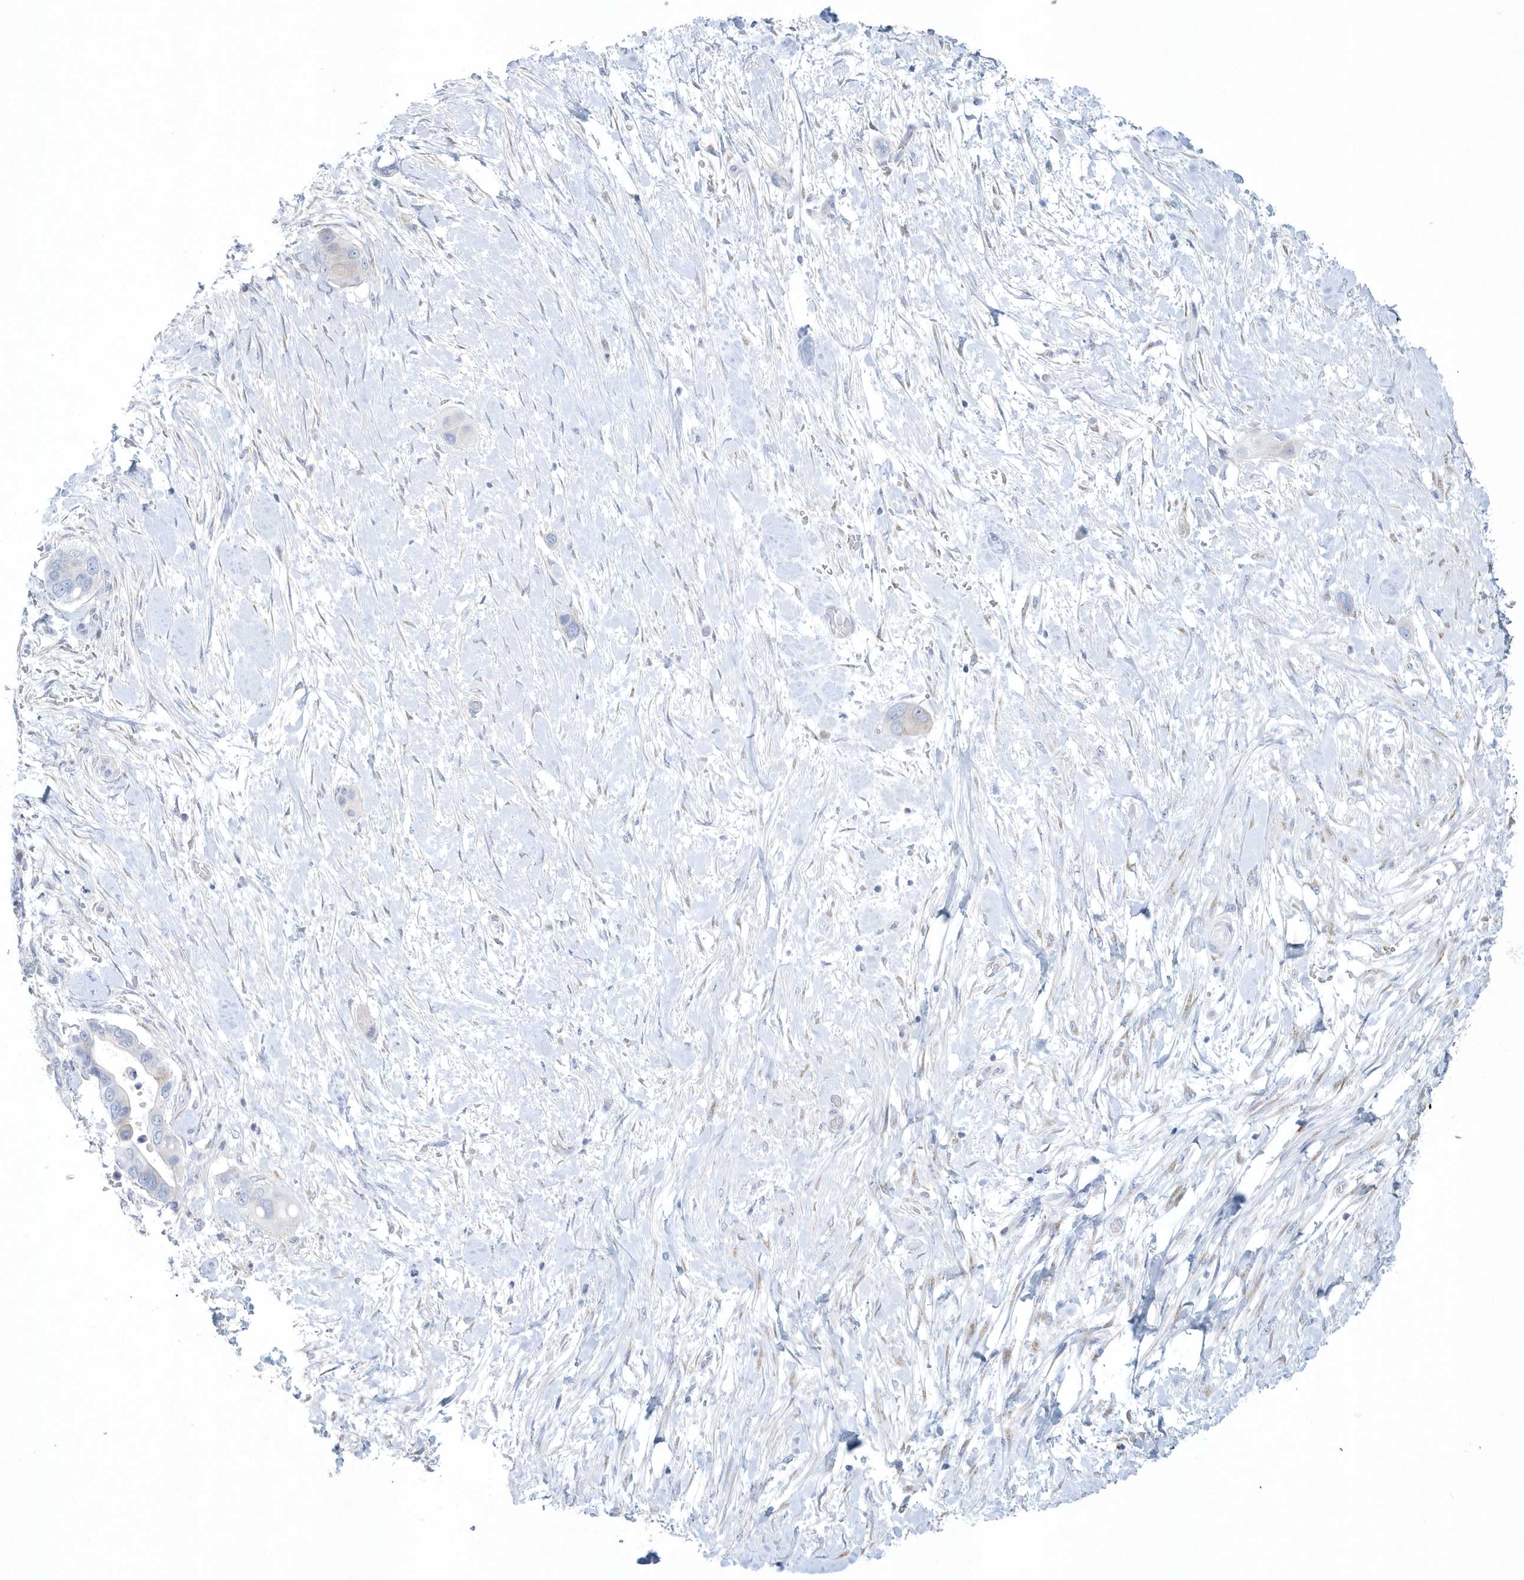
{"staining": {"intensity": "negative", "quantity": "none", "location": "none"}, "tissue": "pancreatic cancer", "cell_type": "Tumor cells", "image_type": "cancer", "snomed": [{"axis": "morphology", "description": "Adenocarcinoma, NOS"}, {"axis": "topography", "description": "Pancreas"}], "caption": "Tumor cells are negative for protein expression in human pancreatic adenocarcinoma.", "gene": "SPATA18", "patient": {"sex": "male", "age": 68}}